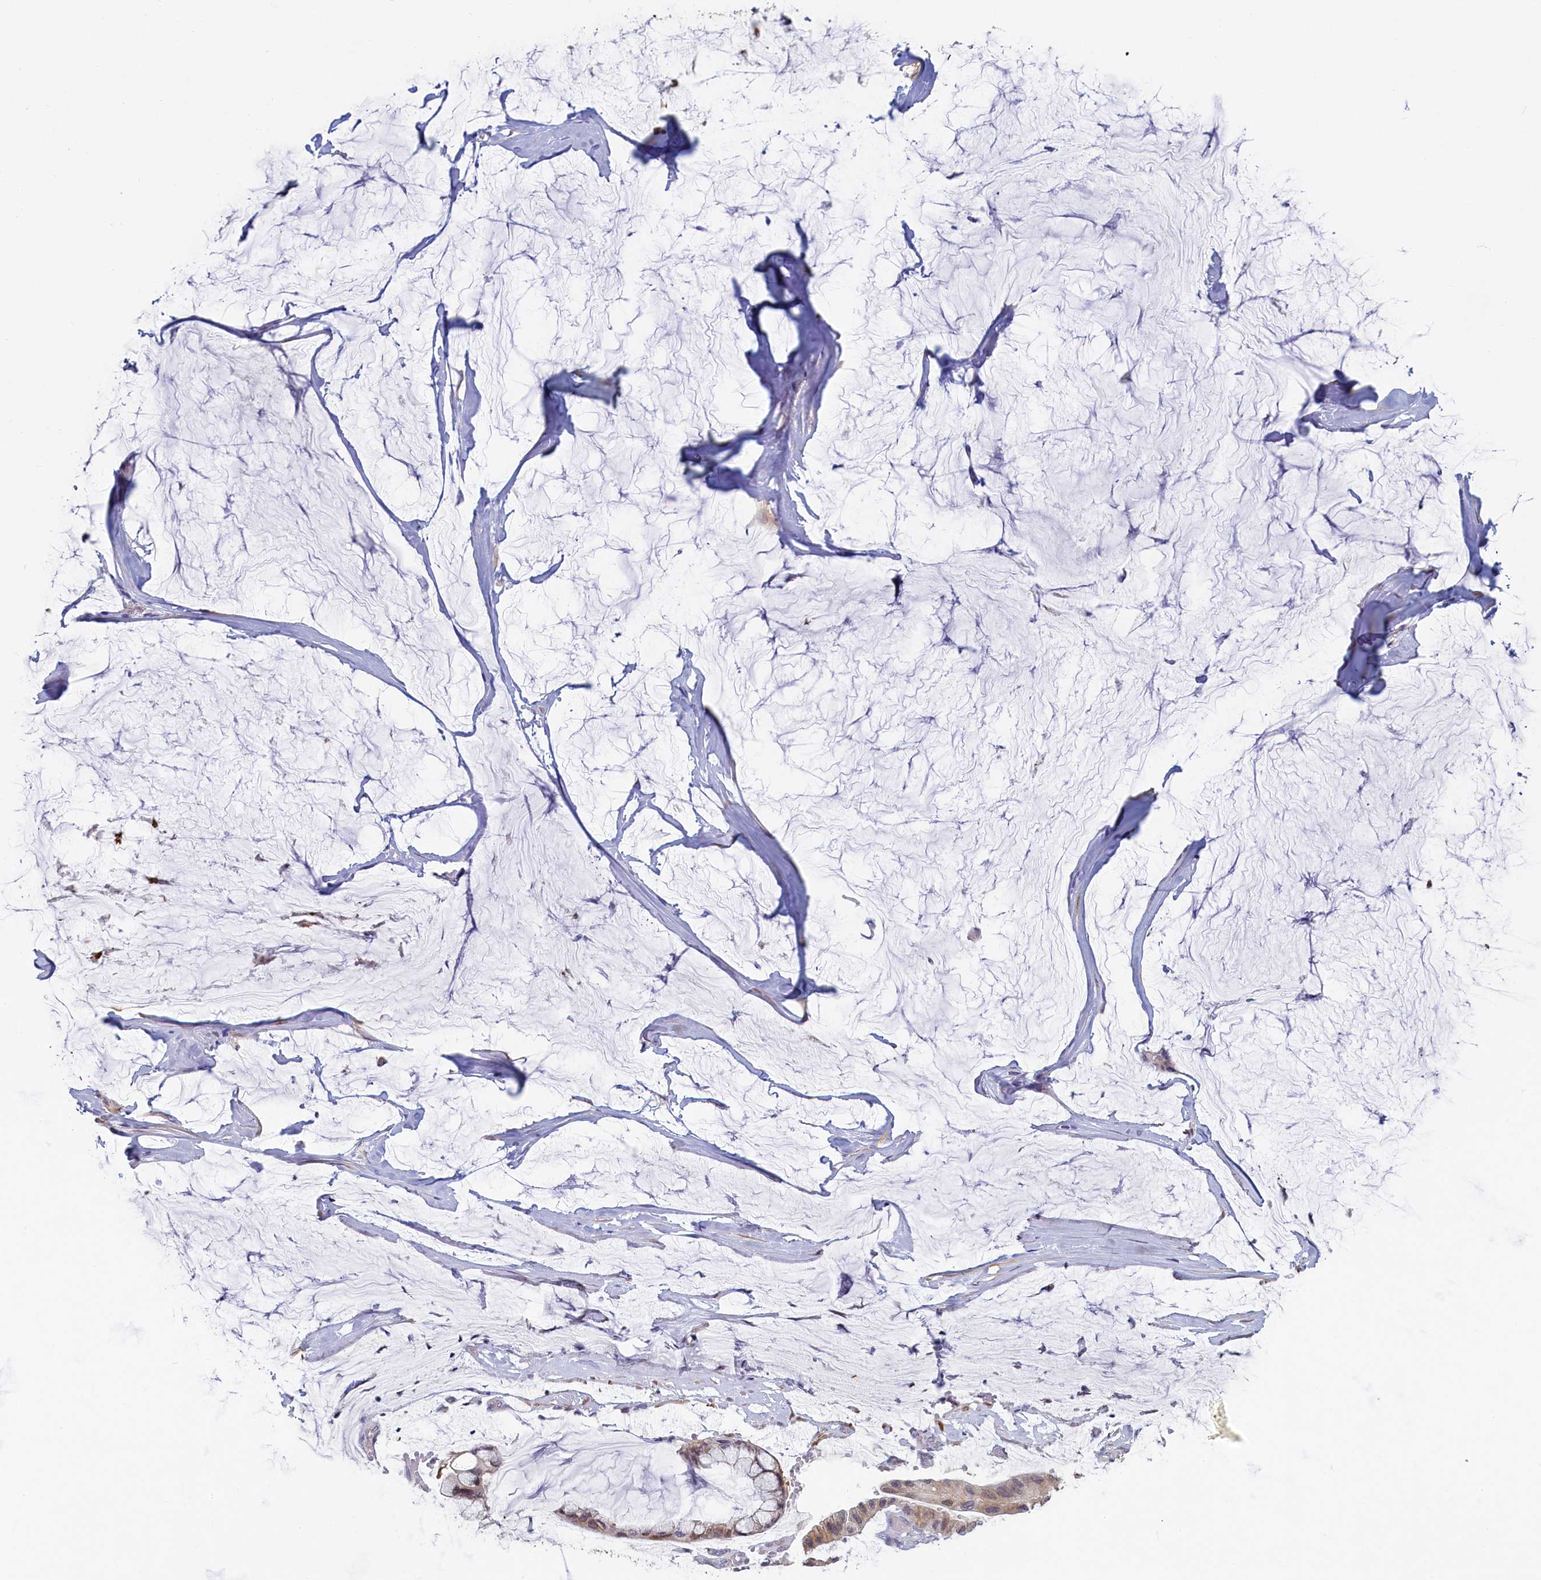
{"staining": {"intensity": "weak", "quantity": "25%-75%", "location": "cytoplasmic/membranous,nuclear"}, "tissue": "ovarian cancer", "cell_type": "Tumor cells", "image_type": "cancer", "snomed": [{"axis": "morphology", "description": "Cystadenocarcinoma, mucinous, NOS"}, {"axis": "topography", "description": "Ovary"}], "caption": "A brown stain shows weak cytoplasmic/membranous and nuclear expression of a protein in ovarian mucinous cystadenocarcinoma tumor cells.", "gene": "UCHL3", "patient": {"sex": "female", "age": 39}}